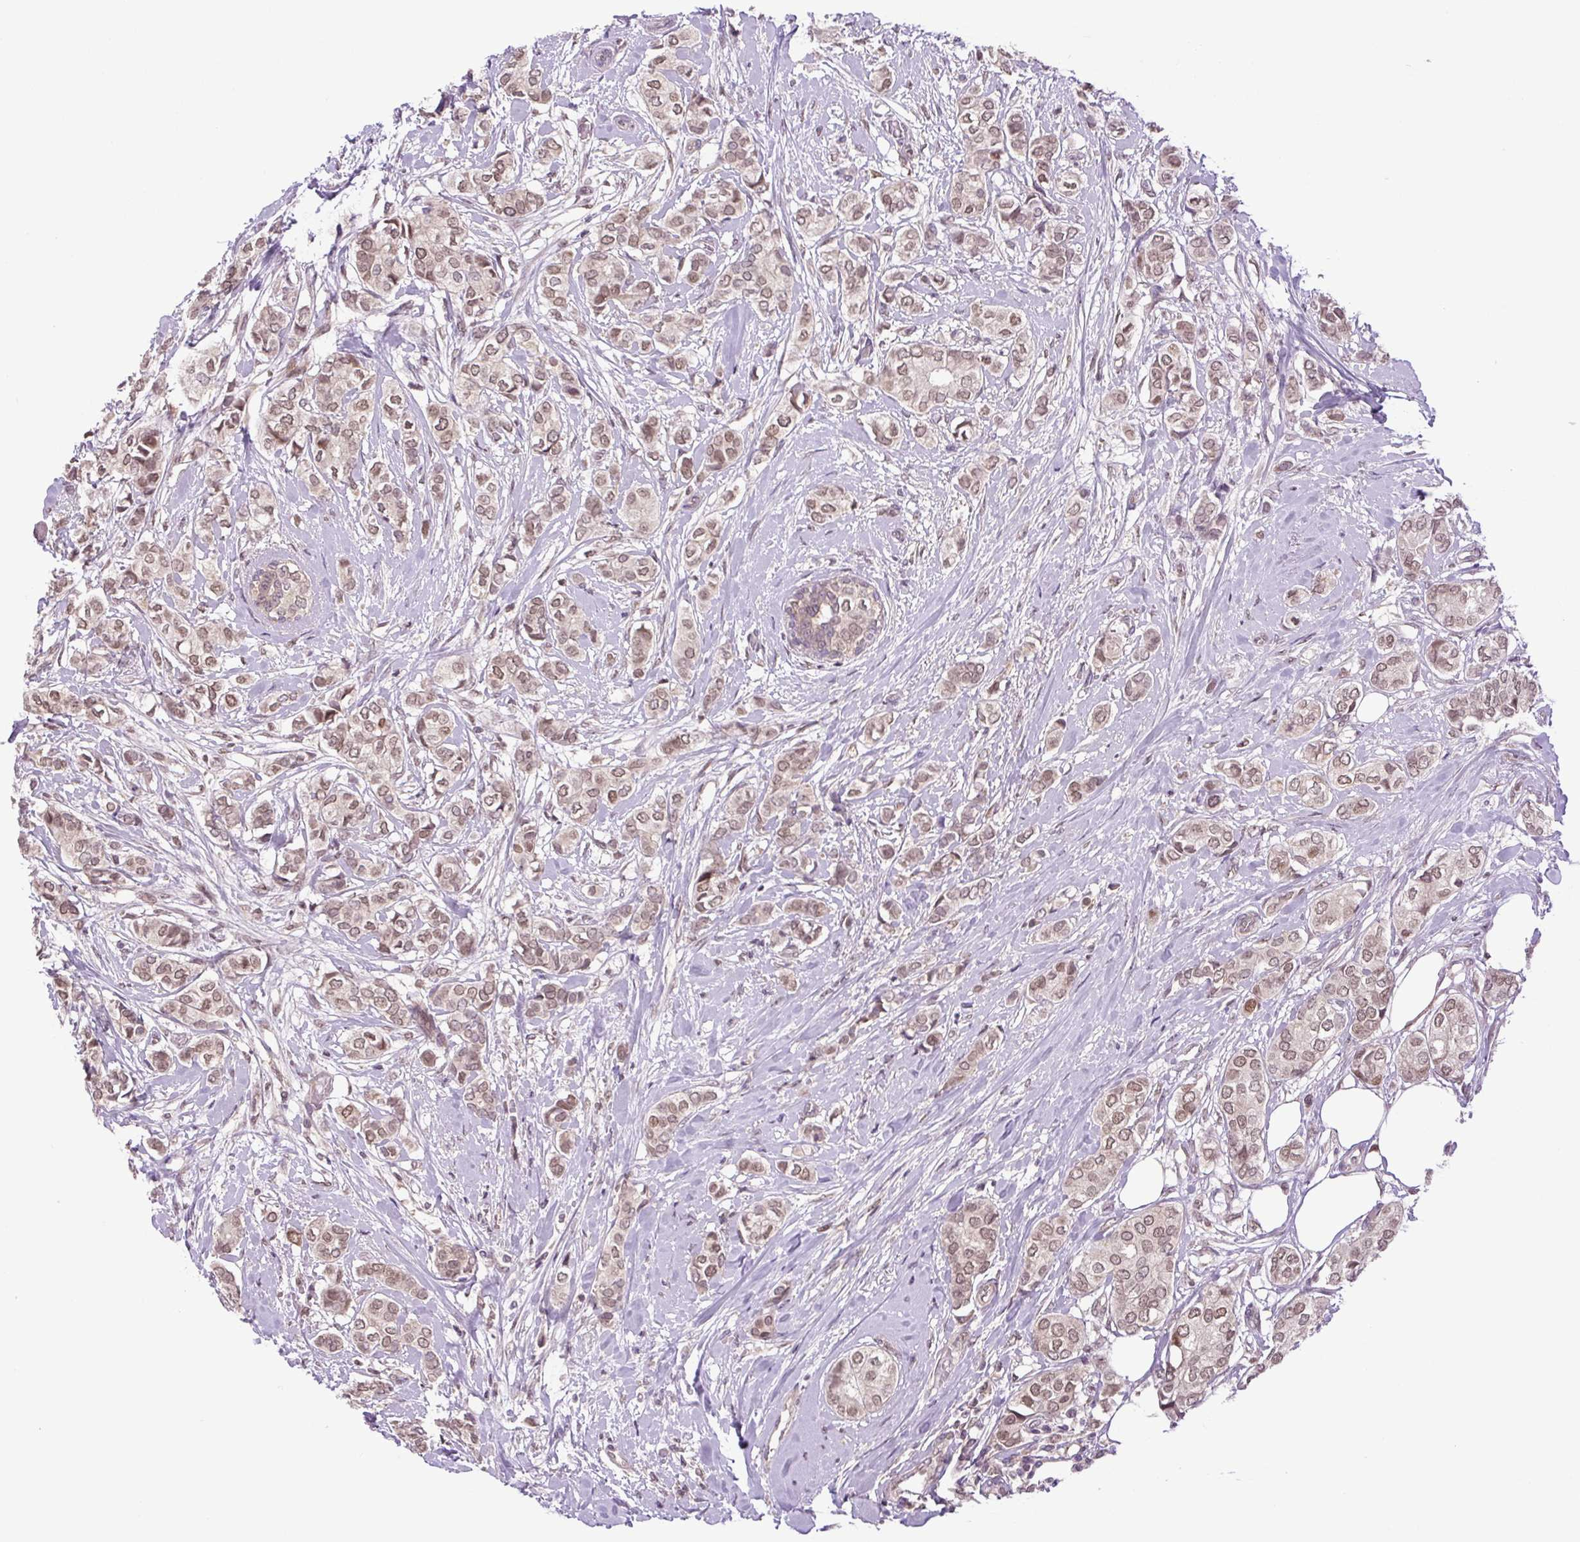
{"staining": {"intensity": "moderate", "quantity": ">75%", "location": "nuclear"}, "tissue": "breast cancer", "cell_type": "Tumor cells", "image_type": "cancer", "snomed": [{"axis": "morphology", "description": "Duct carcinoma"}, {"axis": "topography", "description": "Breast"}], "caption": "Immunohistochemistry image of human breast cancer stained for a protein (brown), which demonstrates medium levels of moderate nuclear positivity in approximately >75% of tumor cells.", "gene": "KPNA1", "patient": {"sex": "female", "age": 73}}